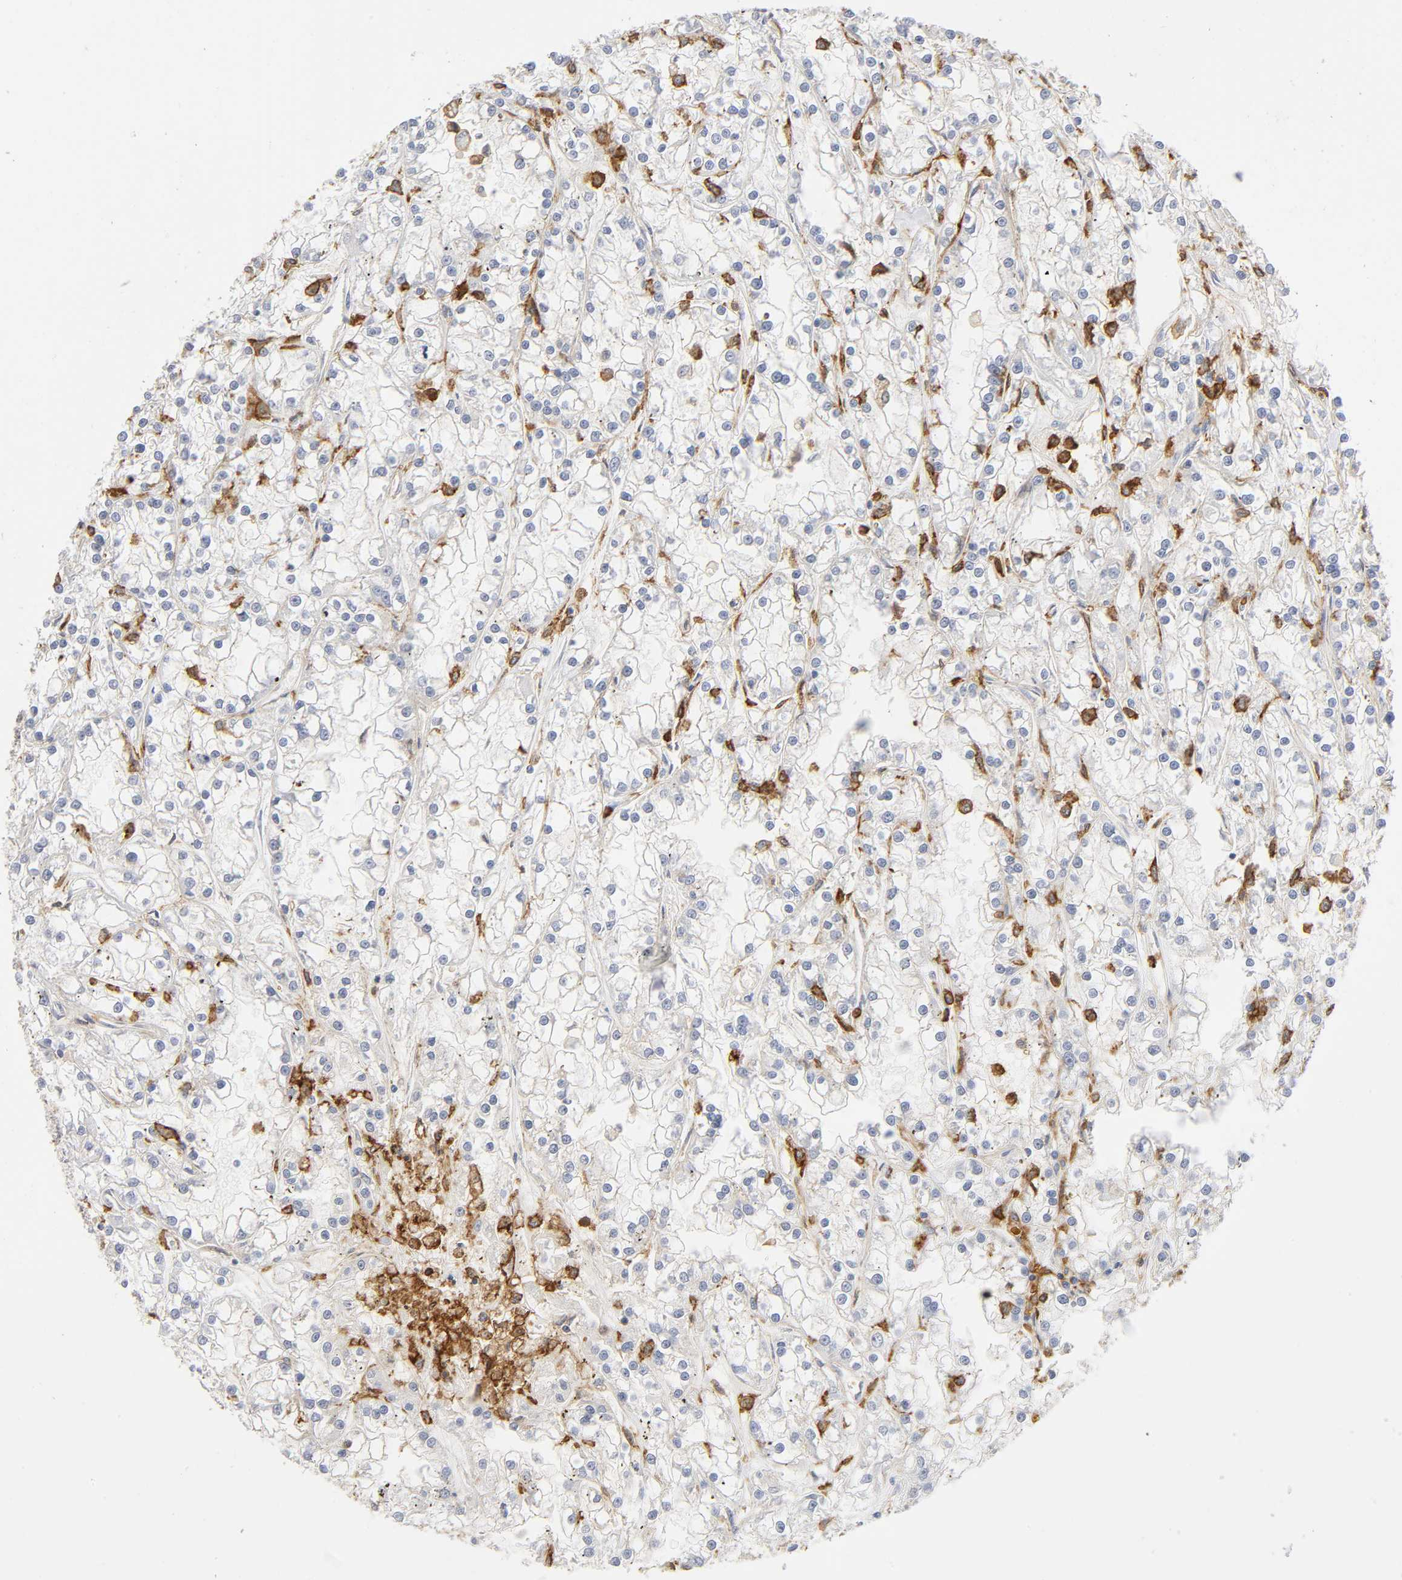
{"staining": {"intensity": "negative", "quantity": "none", "location": "none"}, "tissue": "renal cancer", "cell_type": "Tumor cells", "image_type": "cancer", "snomed": [{"axis": "morphology", "description": "Adenocarcinoma, NOS"}, {"axis": "topography", "description": "Kidney"}], "caption": "Tumor cells are negative for brown protein staining in renal cancer (adenocarcinoma).", "gene": "LYN", "patient": {"sex": "female", "age": 52}}